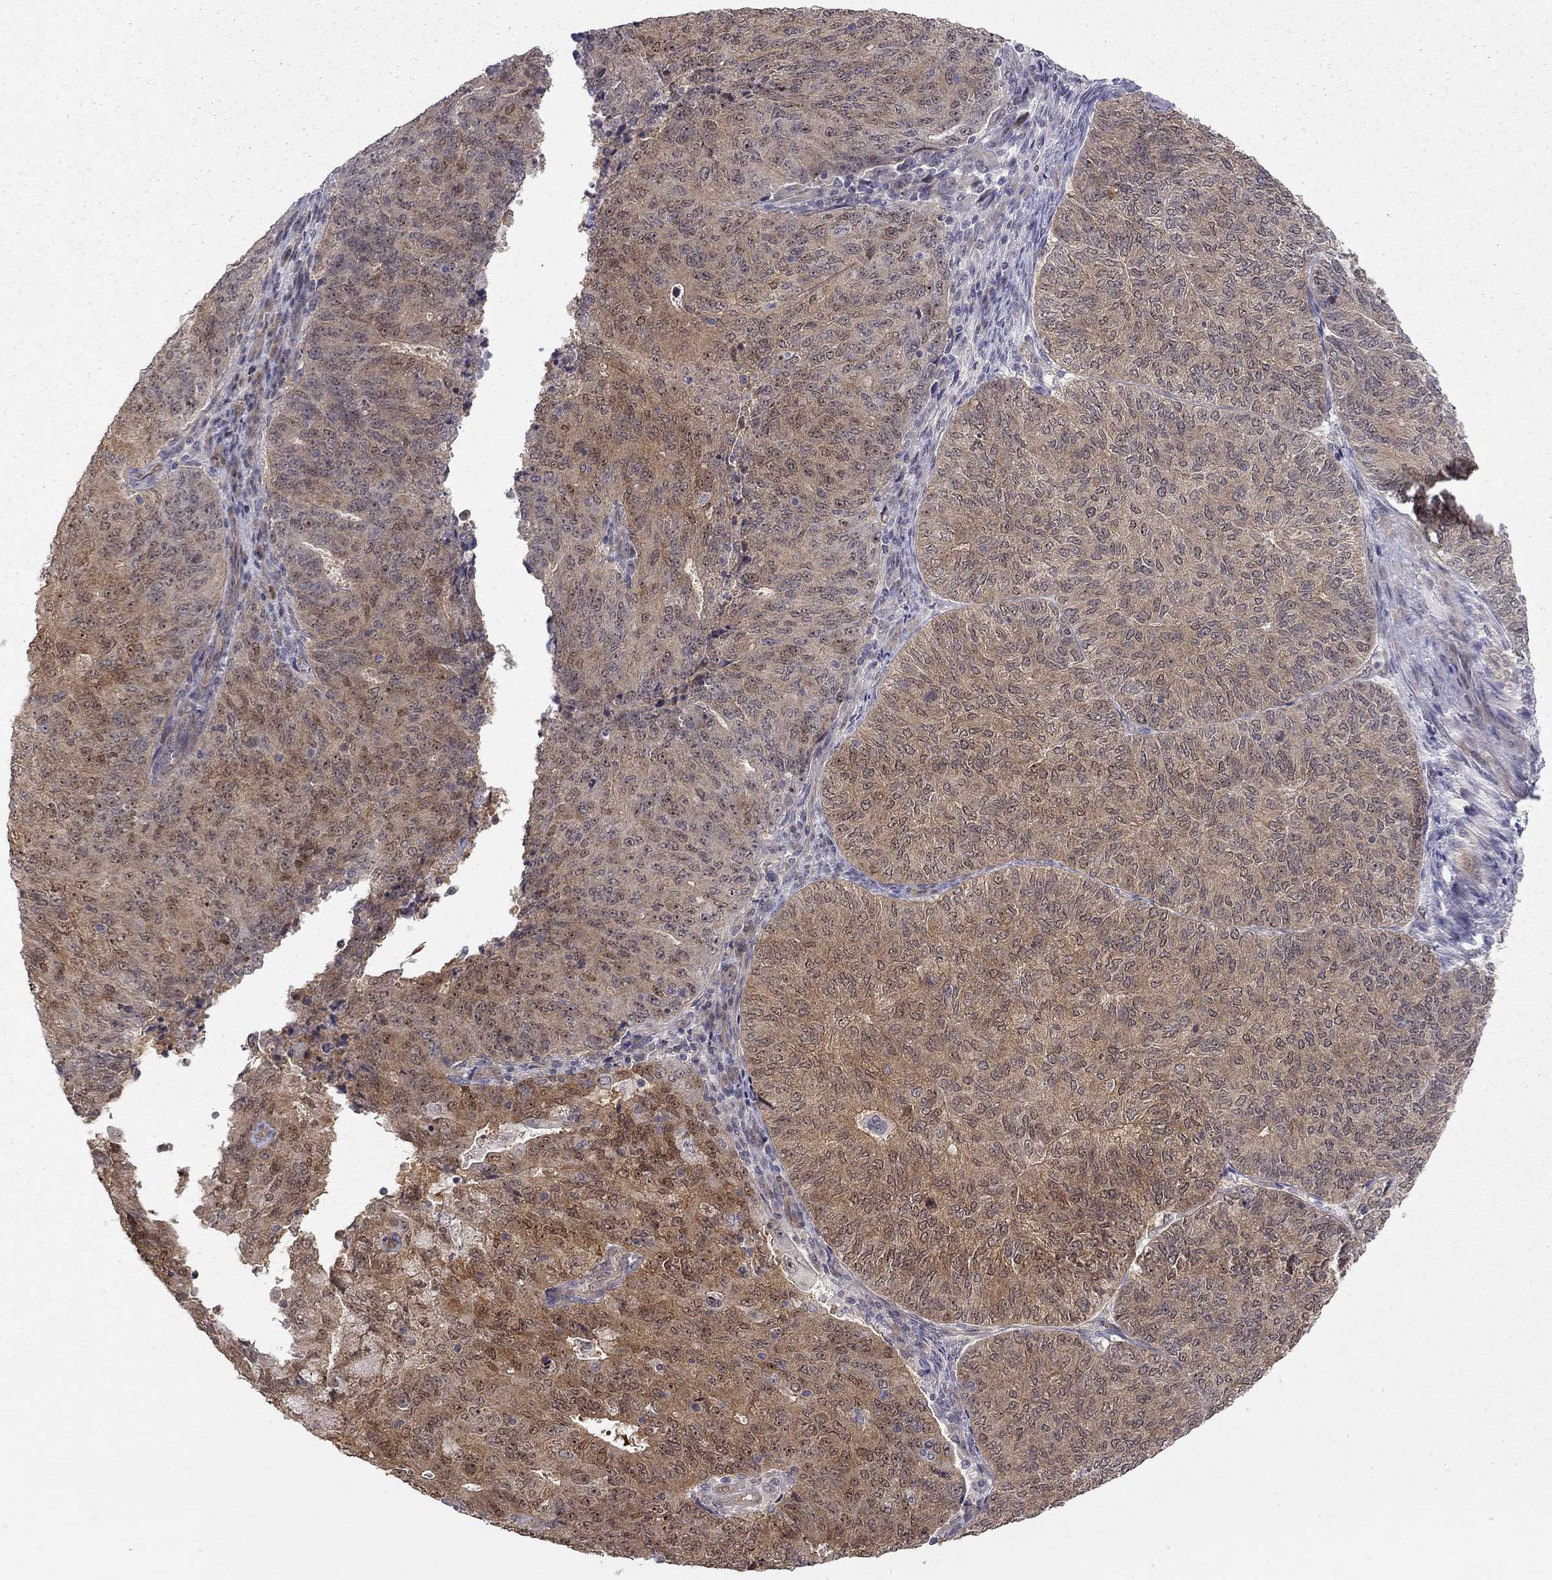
{"staining": {"intensity": "moderate", "quantity": ">75%", "location": "cytoplasmic/membranous"}, "tissue": "endometrial cancer", "cell_type": "Tumor cells", "image_type": "cancer", "snomed": [{"axis": "morphology", "description": "Adenocarcinoma, NOS"}, {"axis": "topography", "description": "Endometrium"}], "caption": "DAB immunohistochemical staining of endometrial cancer (adenocarcinoma) displays moderate cytoplasmic/membranous protein positivity in approximately >75% of tumor cells.", "gene": "STXBP6", "patient": {"sex": "female", "age": 82}}